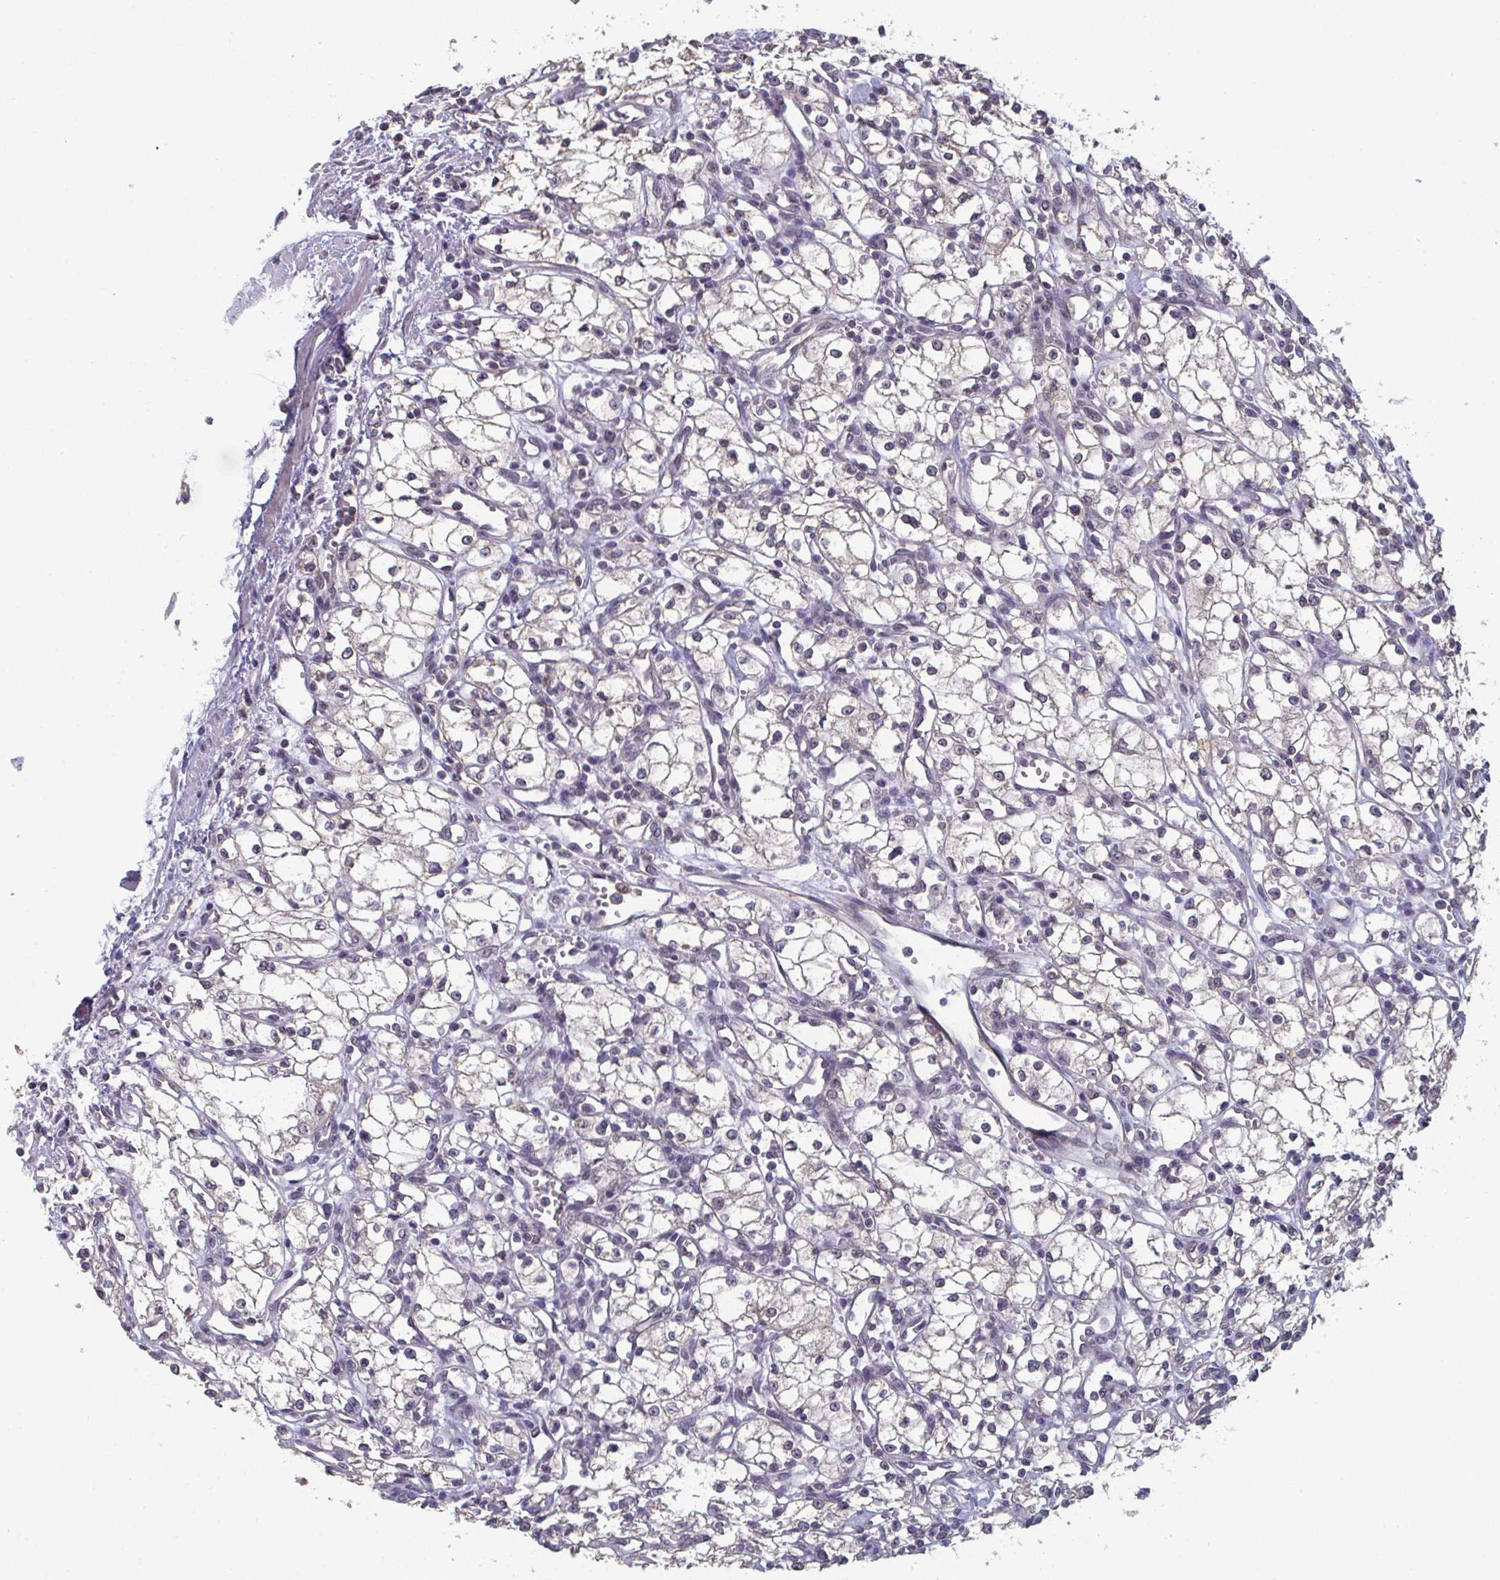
{"staining": {"intensity": "moderate", "quantity": "<25%", "location": "cytoplasmic/membranous"}, "tissue": "renal cancer", "cell_type": "Tumor cells", "image_type": "cancer", "snomed": [{"axis": "morphology", "description": "Adenocarcinoma, NOS"}, {"axis": "topography", "description": "Kidney"}], "caption": "Tumor cells show moderate cytoplasmic/membranous staining in about <25% of cells in renal cancer (adenocarcinoma).", "gene": "LIX1", "patient": {"sex": "male", "age": 59}}